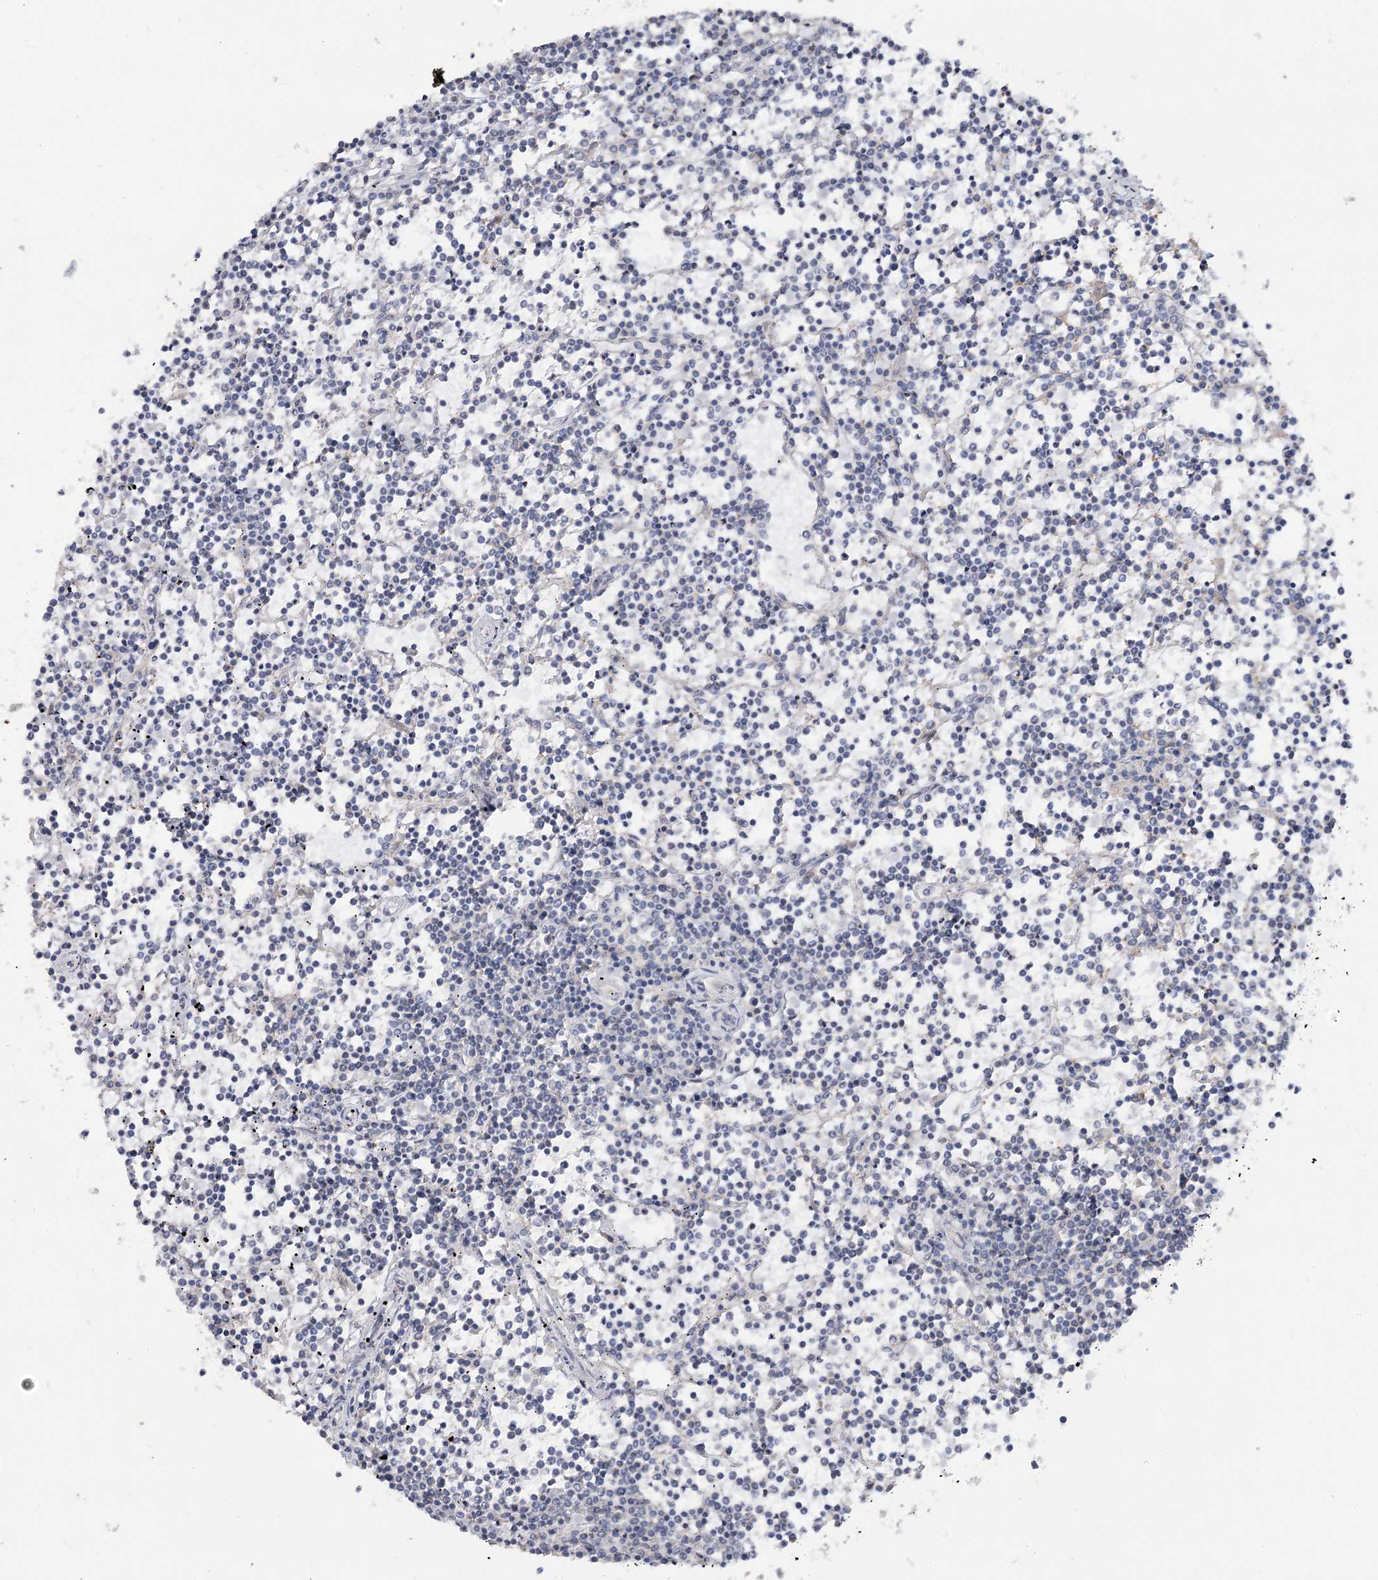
{"staining": {"intensity": "negative", "quantity": "none", "location": "none"}, "tissue": "lymphoma", "cell_type": "Tumor cells", "image_type": "cancer", "snomed": [{"axis": "morphology", "description": "Malignant lymphoma, non-Hodgkin's type, Low grade"}, {"axis": "topography", "description": "Spleen"}], "caption": "A photomicrograph of human lymphoma is negative for staining in tumor cells.", "gene": "TMEM187", "patient": {"sex": "female", "age": 19}}